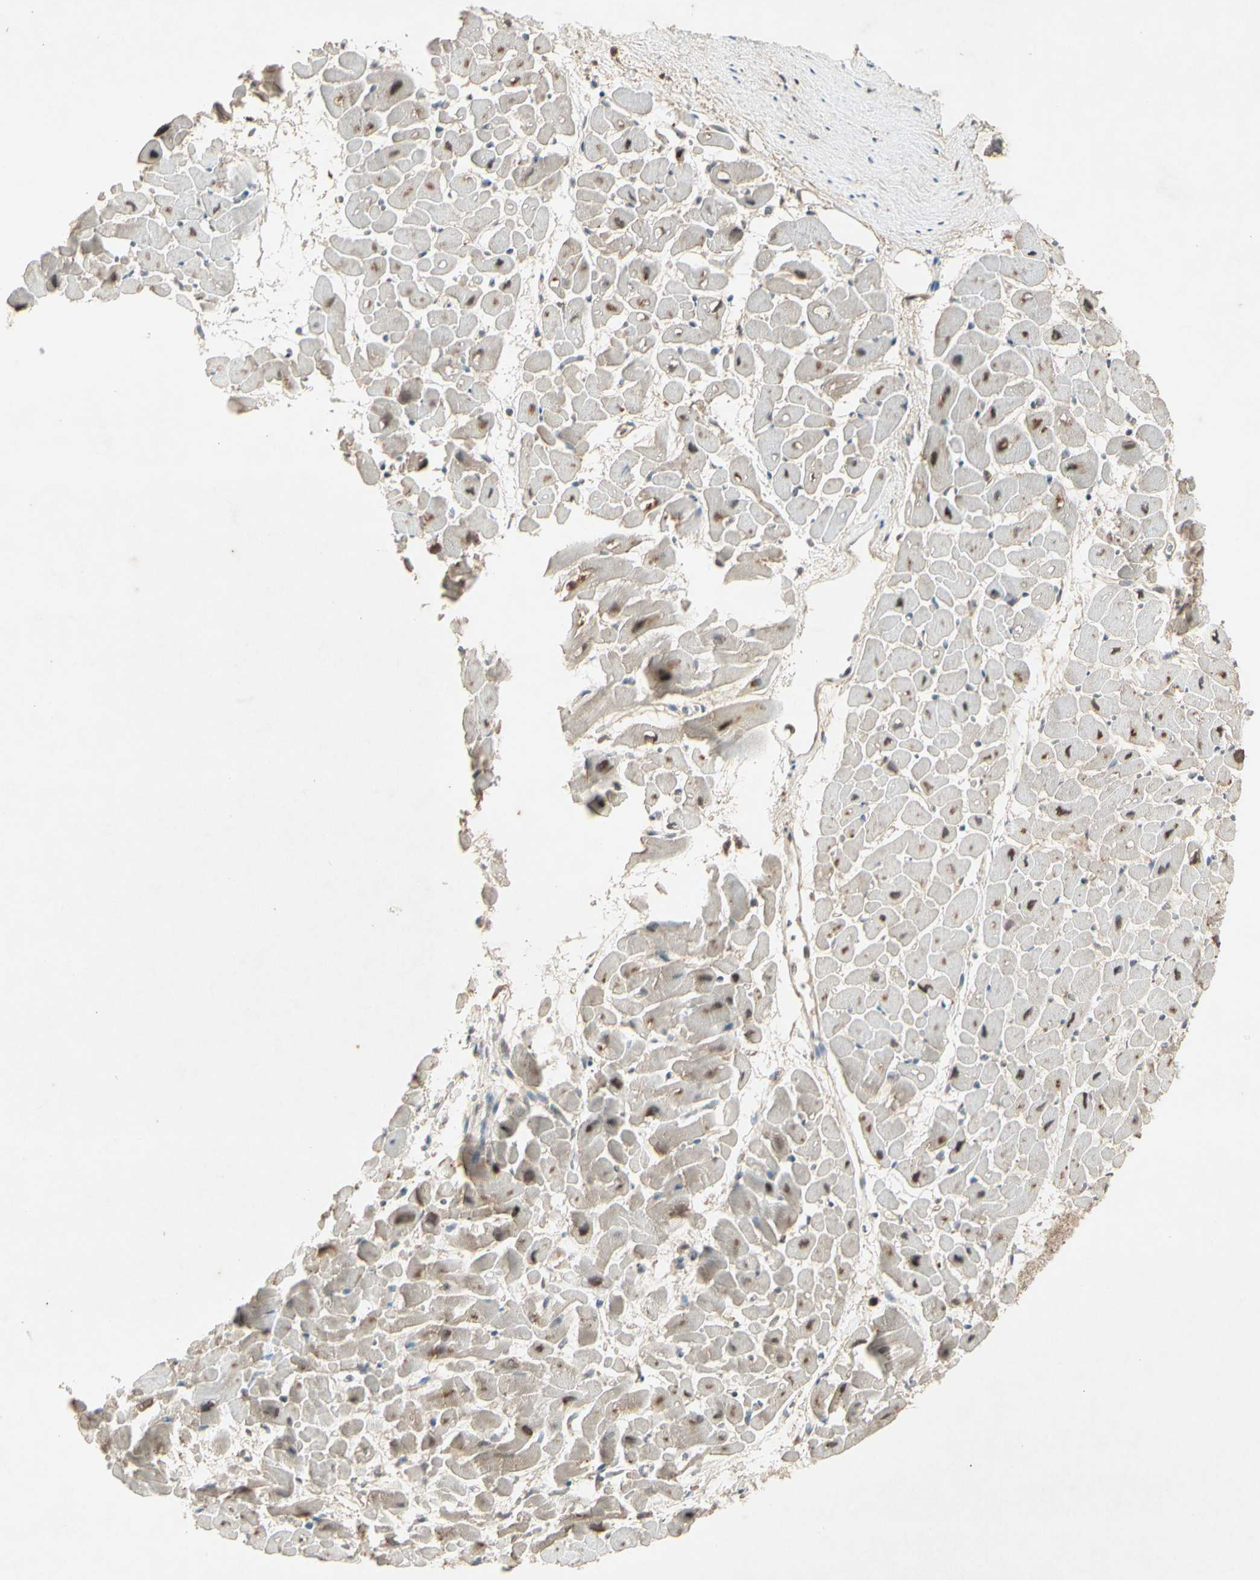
{"staining": {"intensity": "strong", "quantity": "25%-75%", "location": "cytoplasmic/membranous"}, "tissue": "heart muscle", "cell_type": "Cardiomyocytes", "image_type": "normal", "snomed": [{"axis": "morphology", "description": "Normal tissue, NOS"}, {"axis": "topography", "description": "Heart"}], "caption": "DAB (3,3'-diaminobenzidine) immunohistochemical staining of normal human heart muscle demonstrates strong cytoplasmic/membranous protein staining in about 25%-75% of cardiomyocytes.", "gene": "FHDC1", "patient": {"sex": "male", "age": 45}}